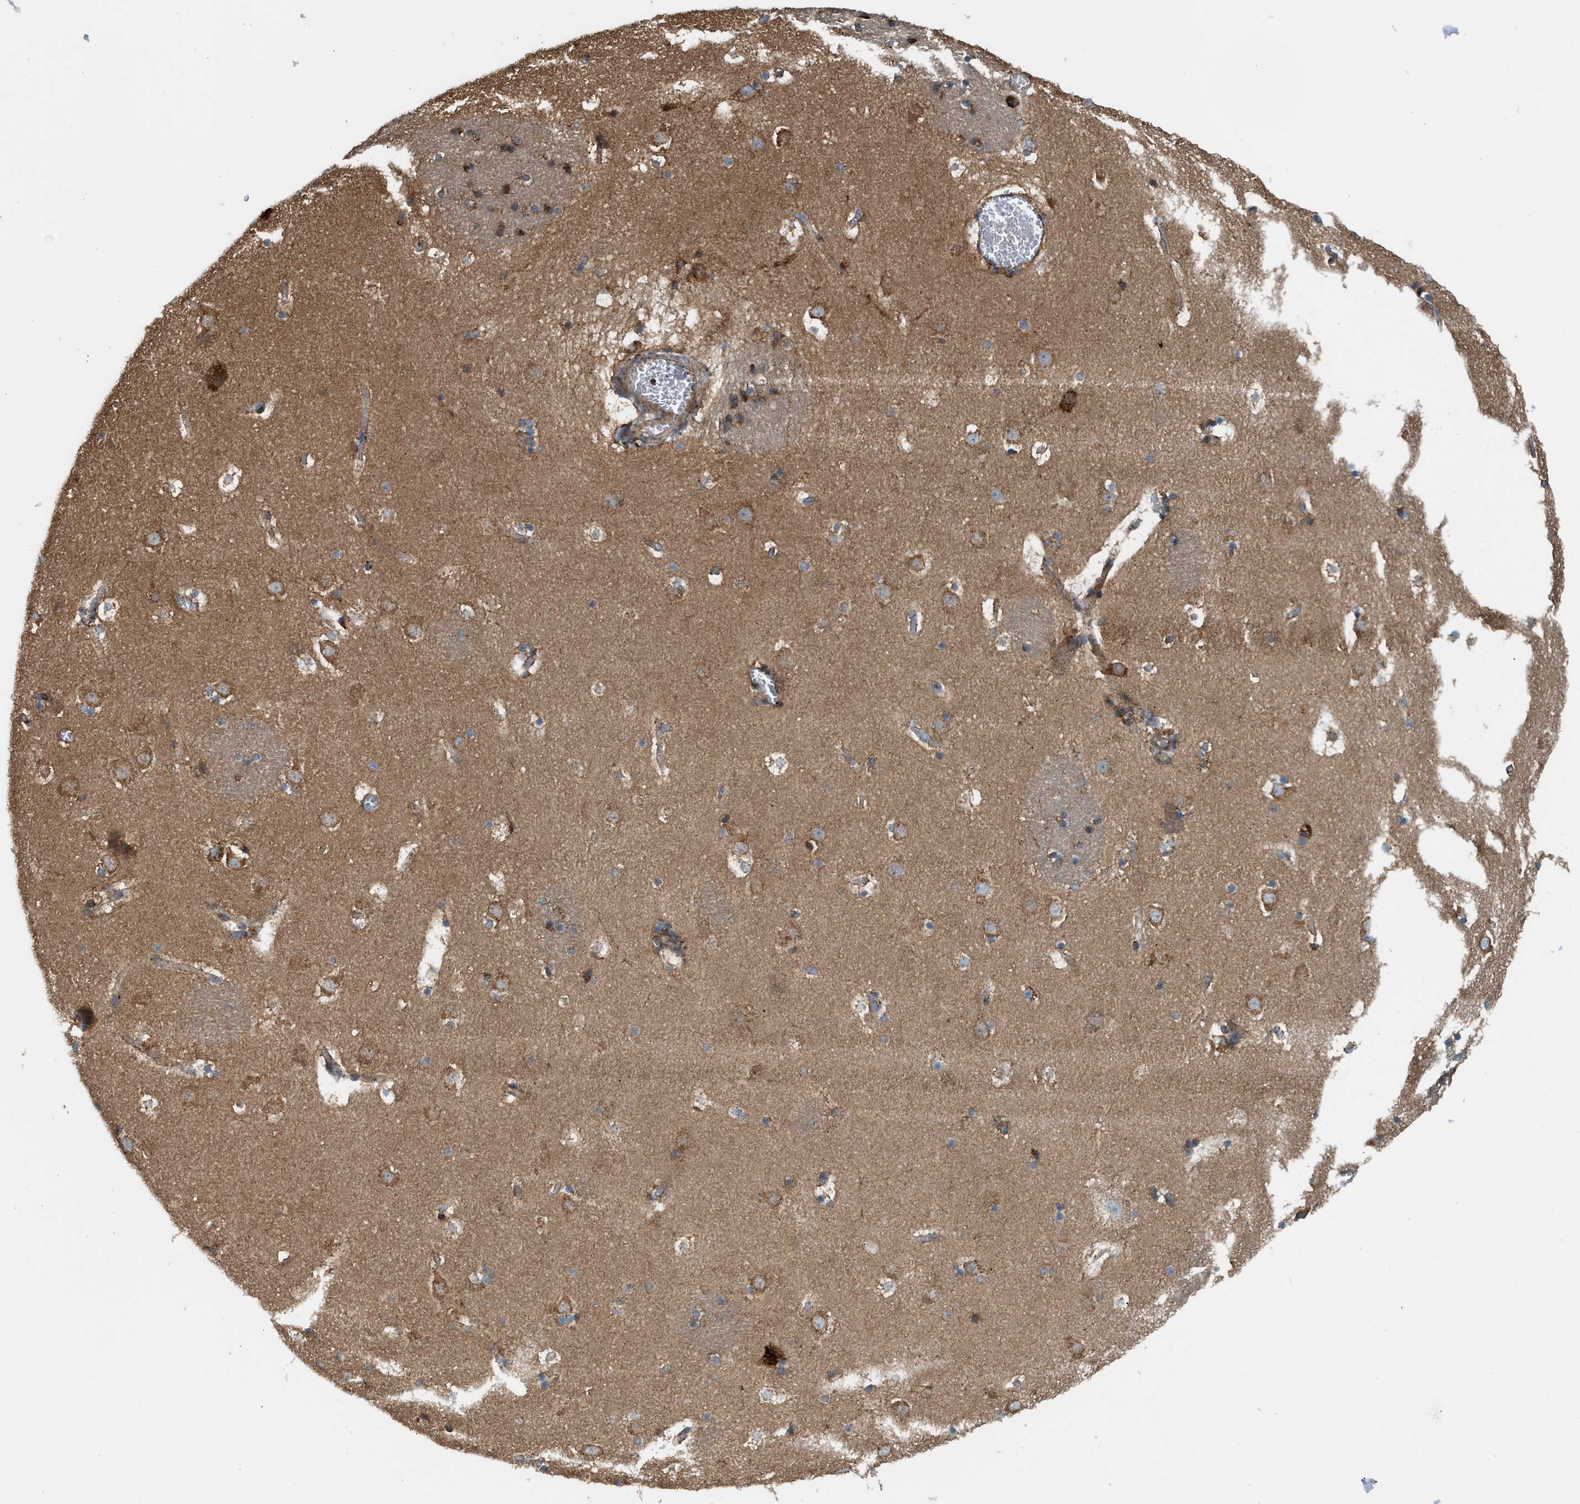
{"staining": {"intensity": "moderate", "quantity": "<25%", "location": "cytoplasmic/membranous"}, "tissue": "caudate", "cell_type": "Glial cells", "image_type": "normal", "snomed": [{"axis": "morphology", "description": "Normal tissue, NOS"}, {"axis": "topography", "description": "Lateral ventricle wall"}], "caption": "Glial cells display low levels of moderate cytoplasmic/membranous expression in approximately <25% of cells in benign human caudate.", "gene": "BAIAP2L1", "patient": {"sex": "male", "age": 45}}